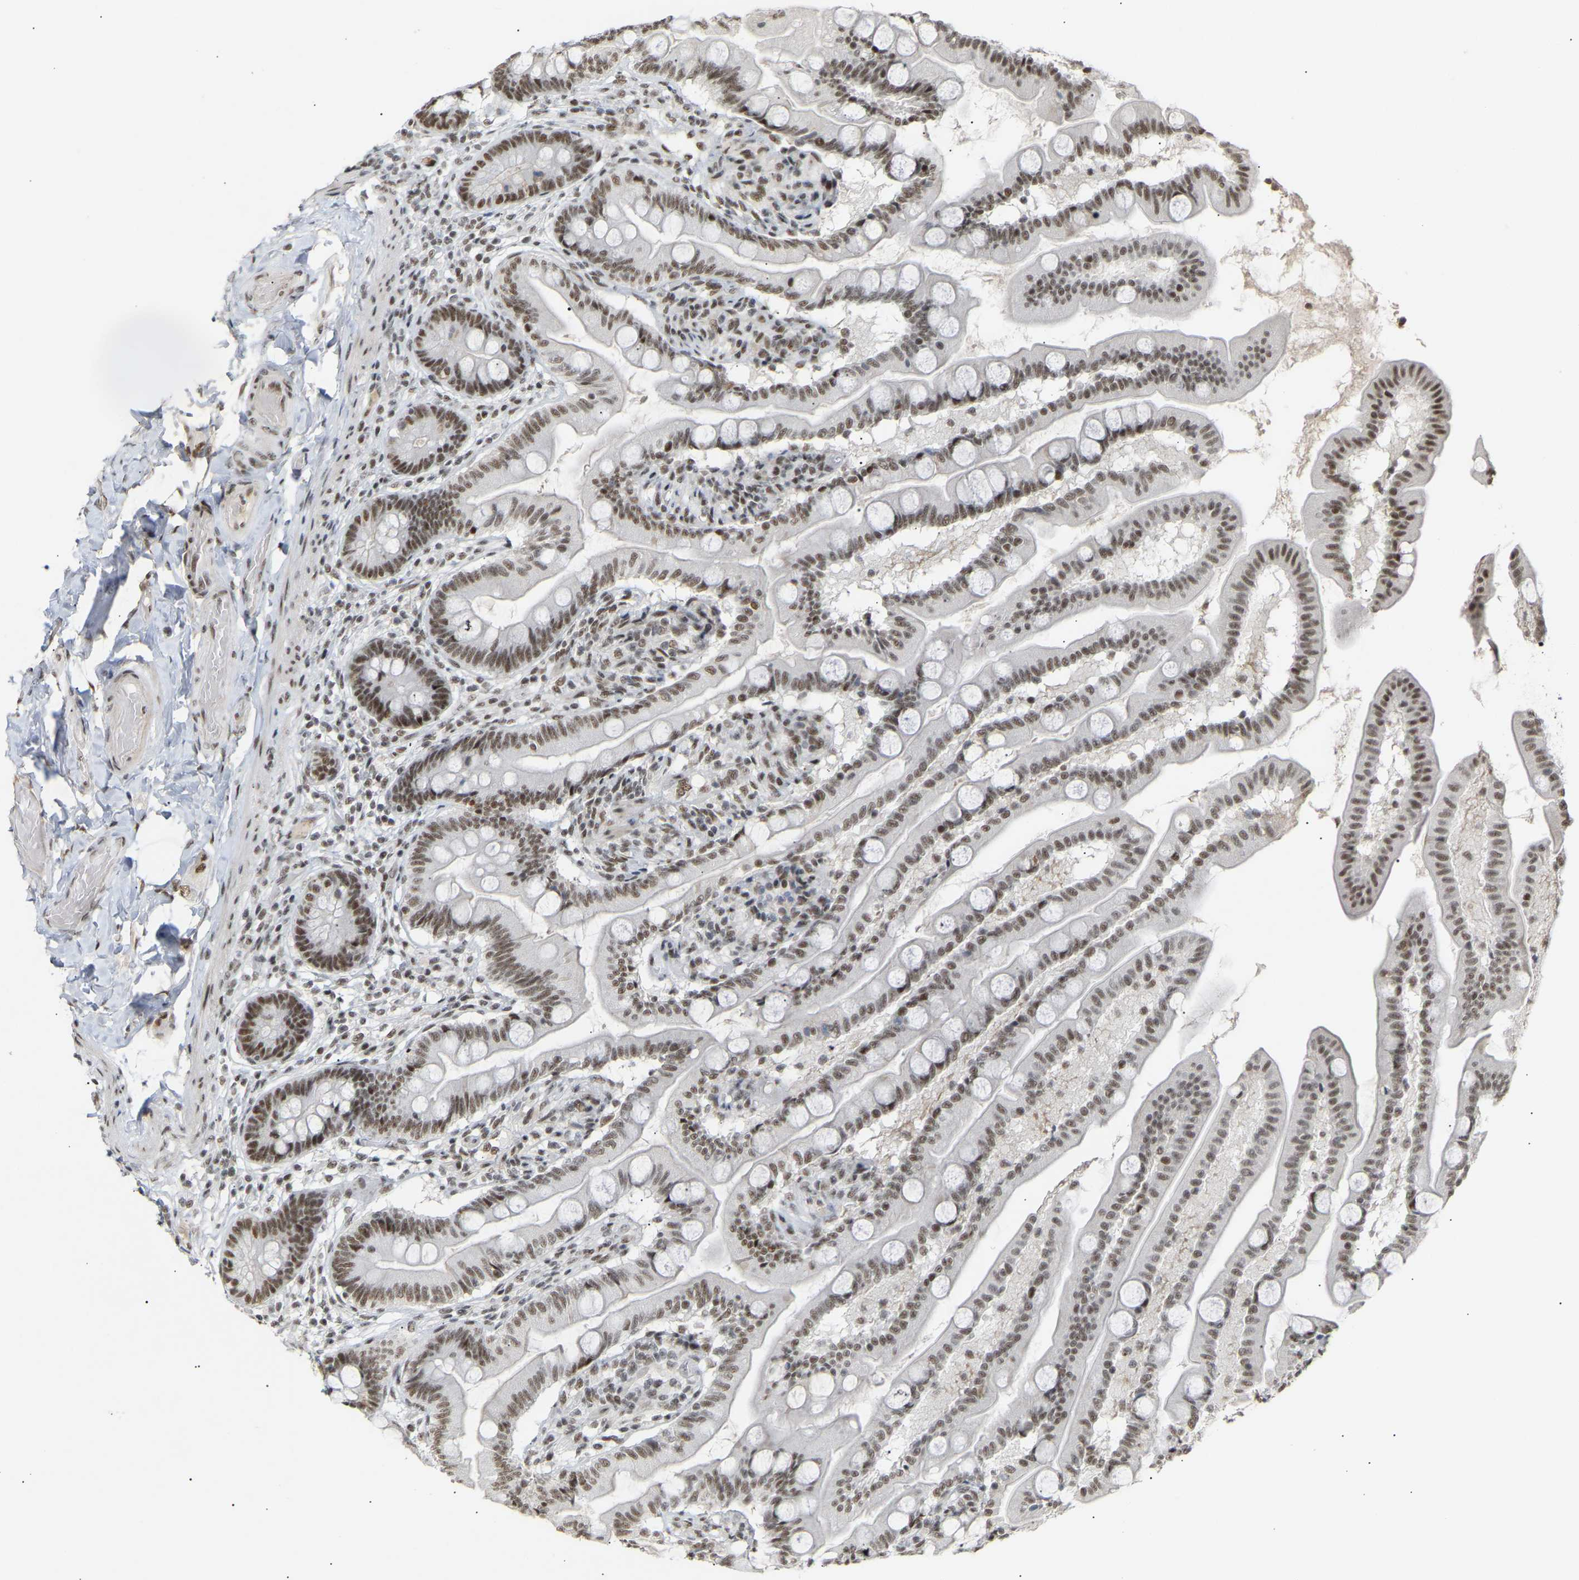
{"staining": {"intensity": "strong", "quantity": ">75%", "location": "nuclear"}, "tissue": "small intestine", "cell_type": "Glandular cells", "image_type": "normal", "snomed": [{"axis": "morphology", "description": "Normal tissue, NOS"}, {"axis": "topography", "description": "Small intestine"}], "caption": "High-magnification brightfield microscopy of normal small intestine stained with DAB (3,3'-diaminobenzidine) (brown) and counterstained with hematoxylin (blue). glandular cells exhibit strong nuclear positivity is appreciated in approximately>75% of cells. The protein is shown in brown color, while the nuclei are stained blue.", "gene": "NELFB", "patient": {"sex": "female", "age": 56}}